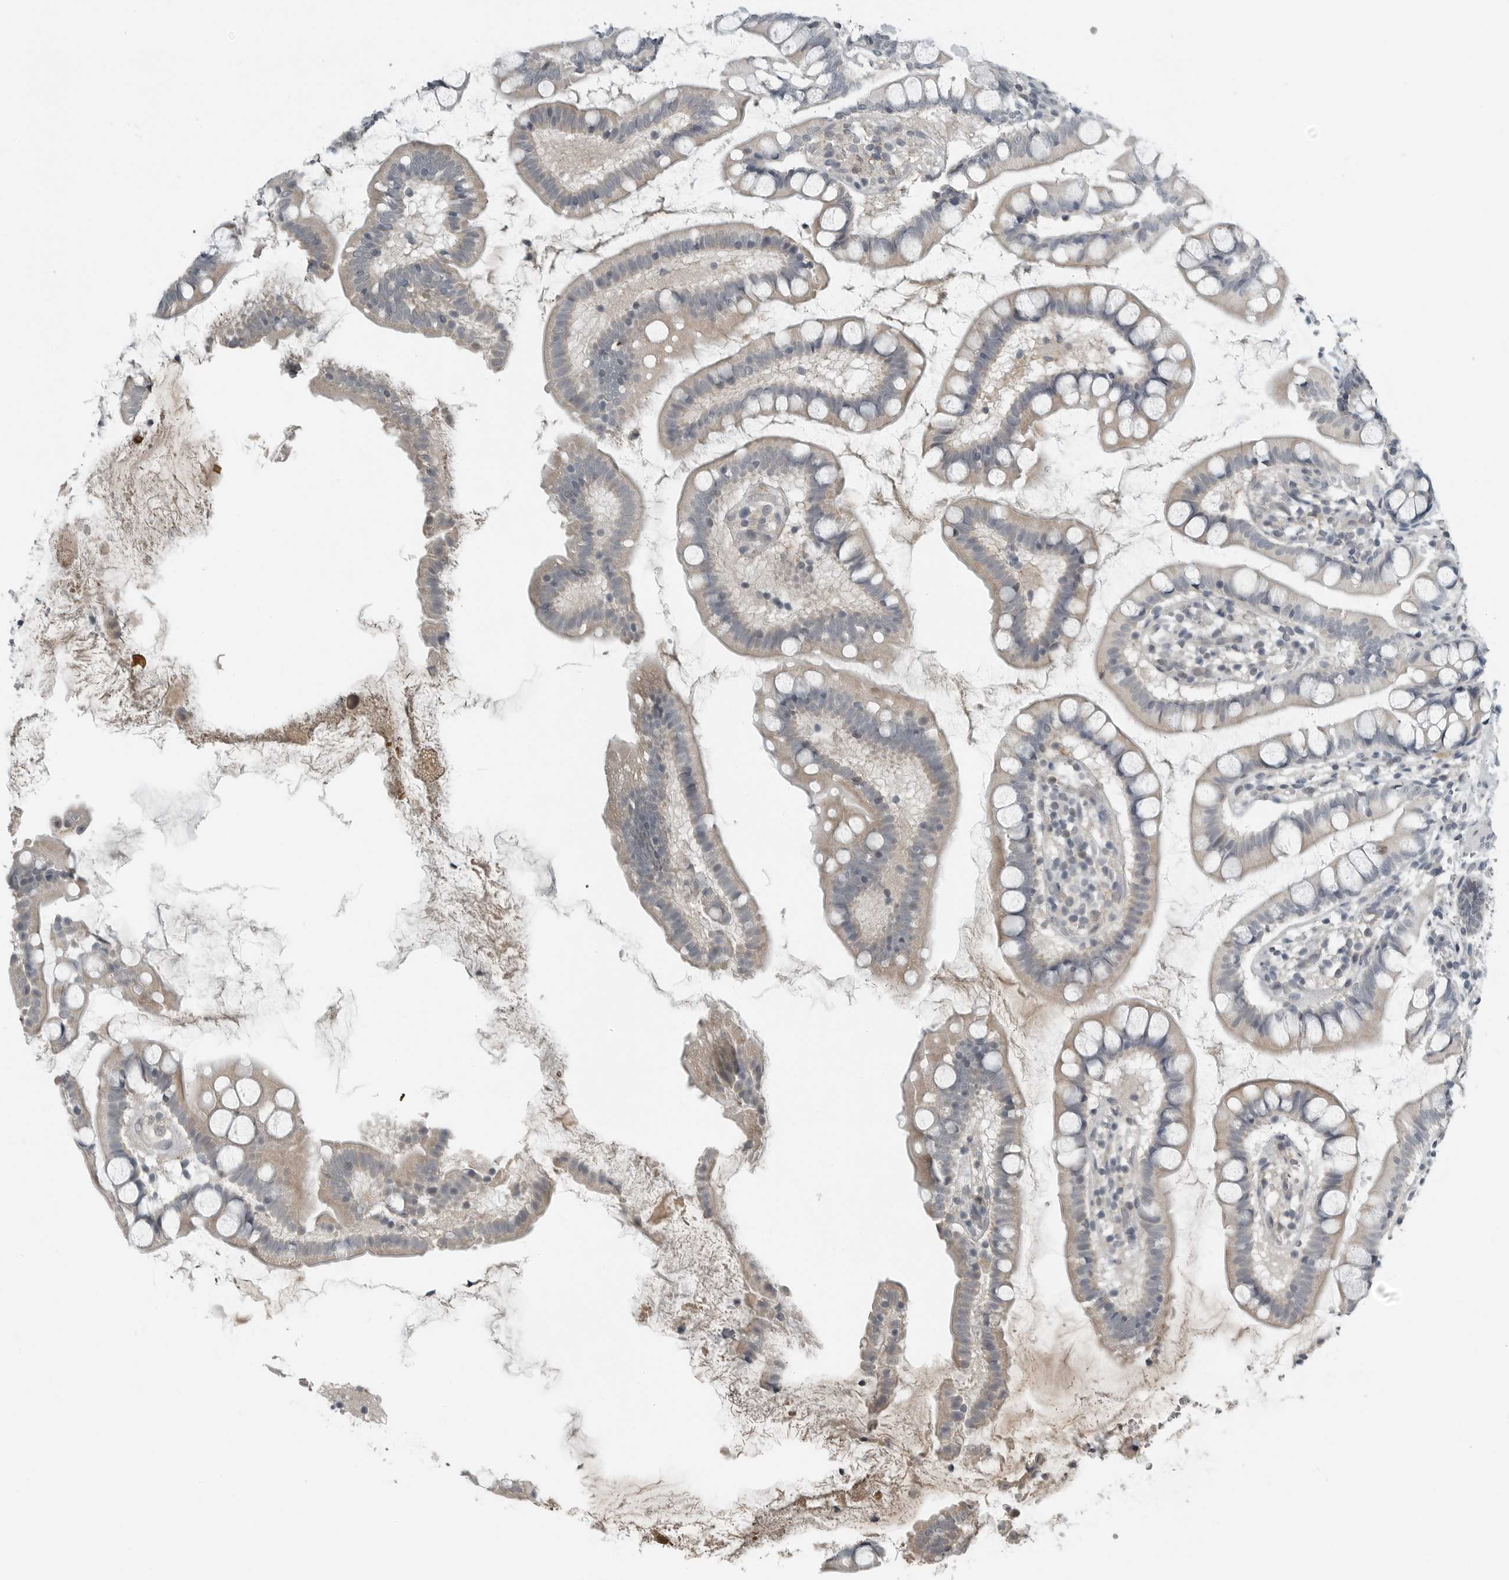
{"staining": {"intensity": "weak", "quantity": "25%-75%", "location": "cytoplasmic/membranous"}, "tissue": "small intestine", "cell_type": "Glandular cells", "image_type": "normal", "snomed": [{"axis": "morphology", "description": "Normal tissue, NOS"}, {"axis": "topography", "description": "Small intestine"}], "caption": "Glandular cells exhibit low levels of weak cytoplasmic/membranous staining in approximately 25%-75% of cells in unremarkable human small intestine.", "gene": "ENSG00000286112", "patient": {"sex": "female", "age": 84}}